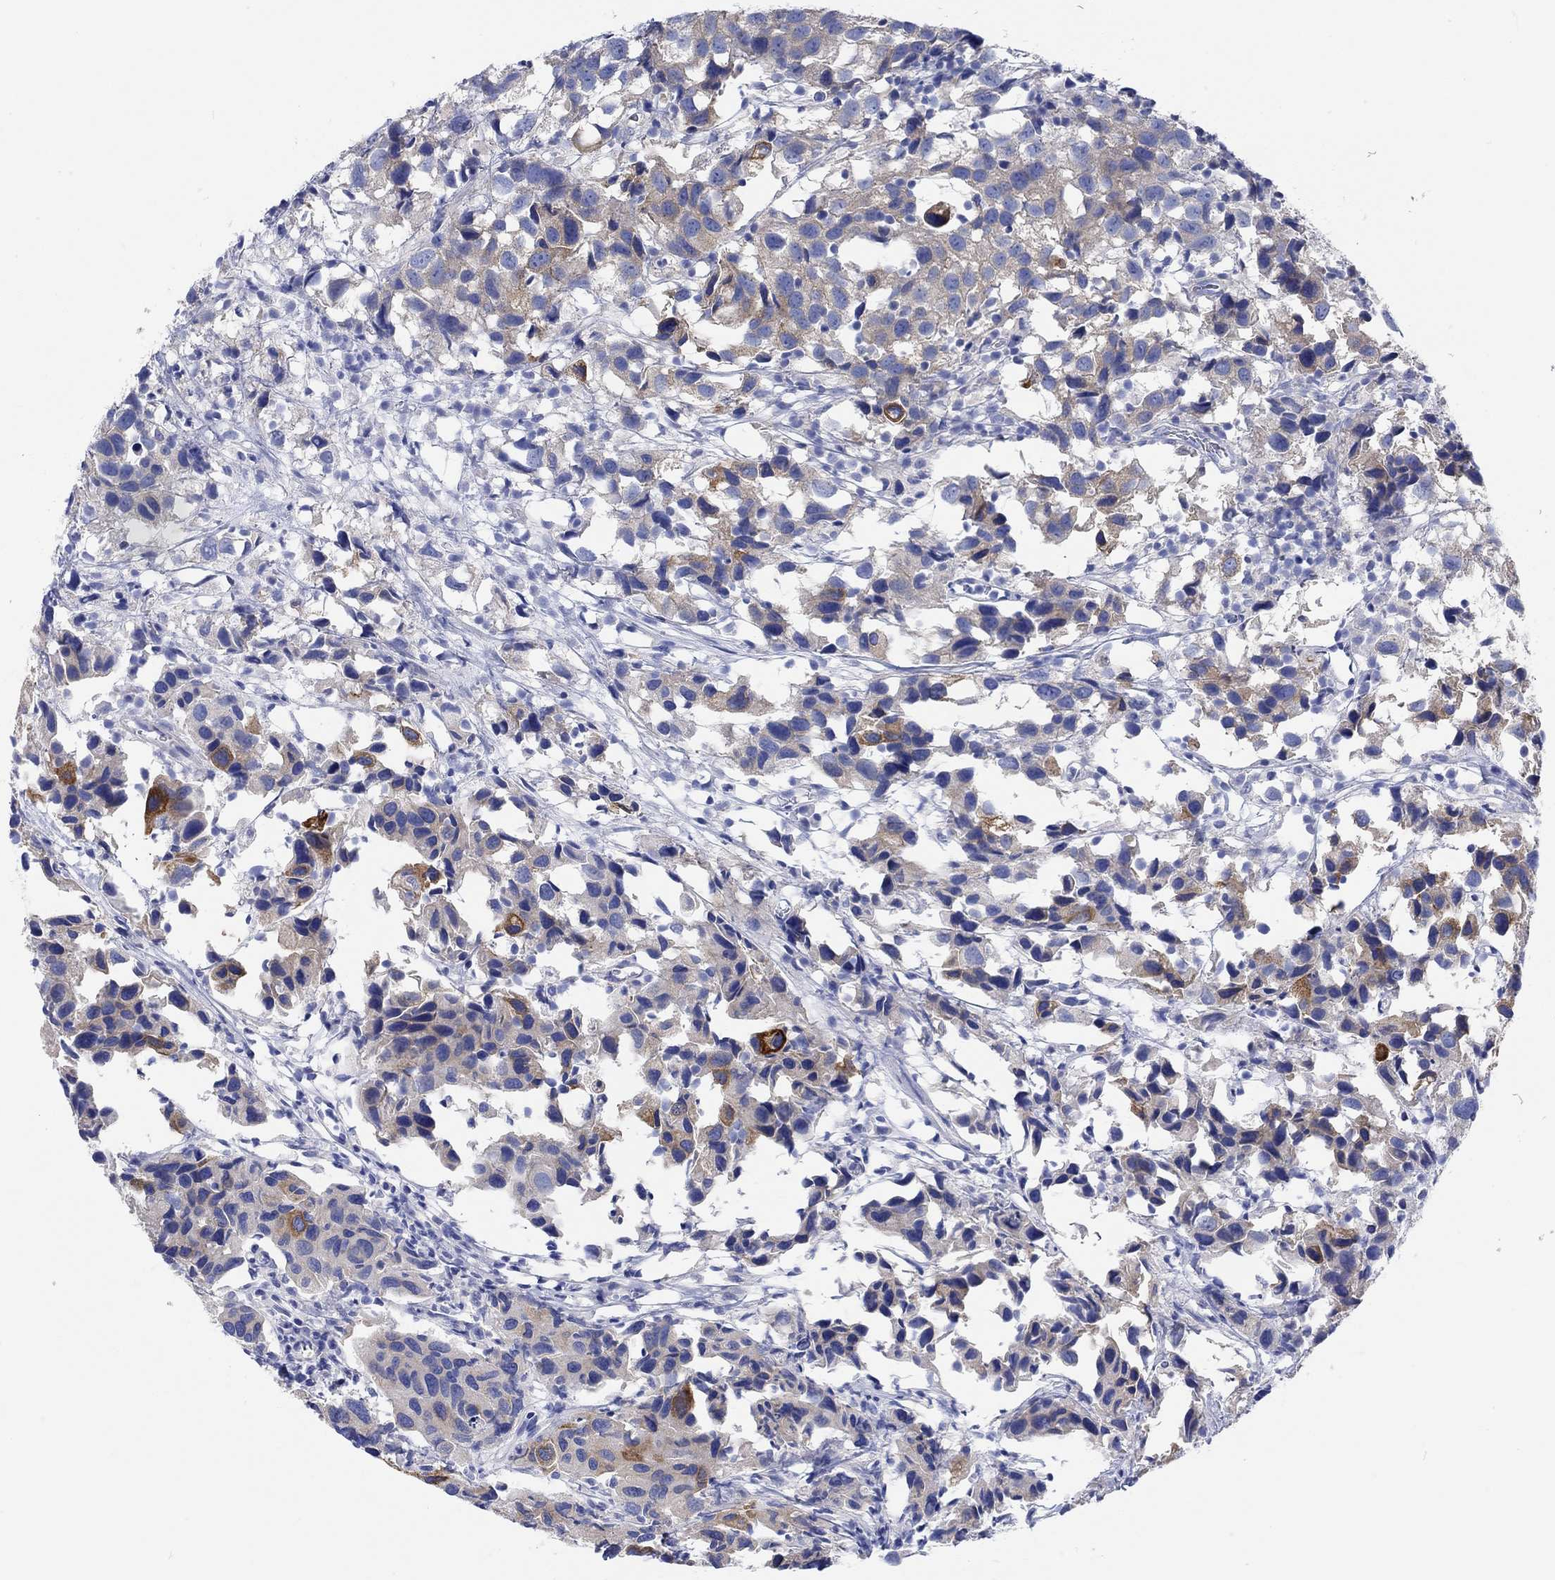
{"staining": {"intensity": "moderate", "quantity": "<25%", "location": "cytoplasmic/membranous"}, "tissue": "urothelial cancer", "cell_type": "Tumor cells", "image_type": "cancer", "snomed": [{"axis": "morphology", "description": "Urothelial carcinoma, High grade"}, {"axis": "topography", "description": "Urinary bladder"}], "caption": "Immunohistochemical staining of human urothelial cancer displays low levels of moderate cytoplasmic/membranous positivity in approximately <25% of tumor cells.", "gene": "REEP6", "patient": {"sex": "male", "age": 79}}